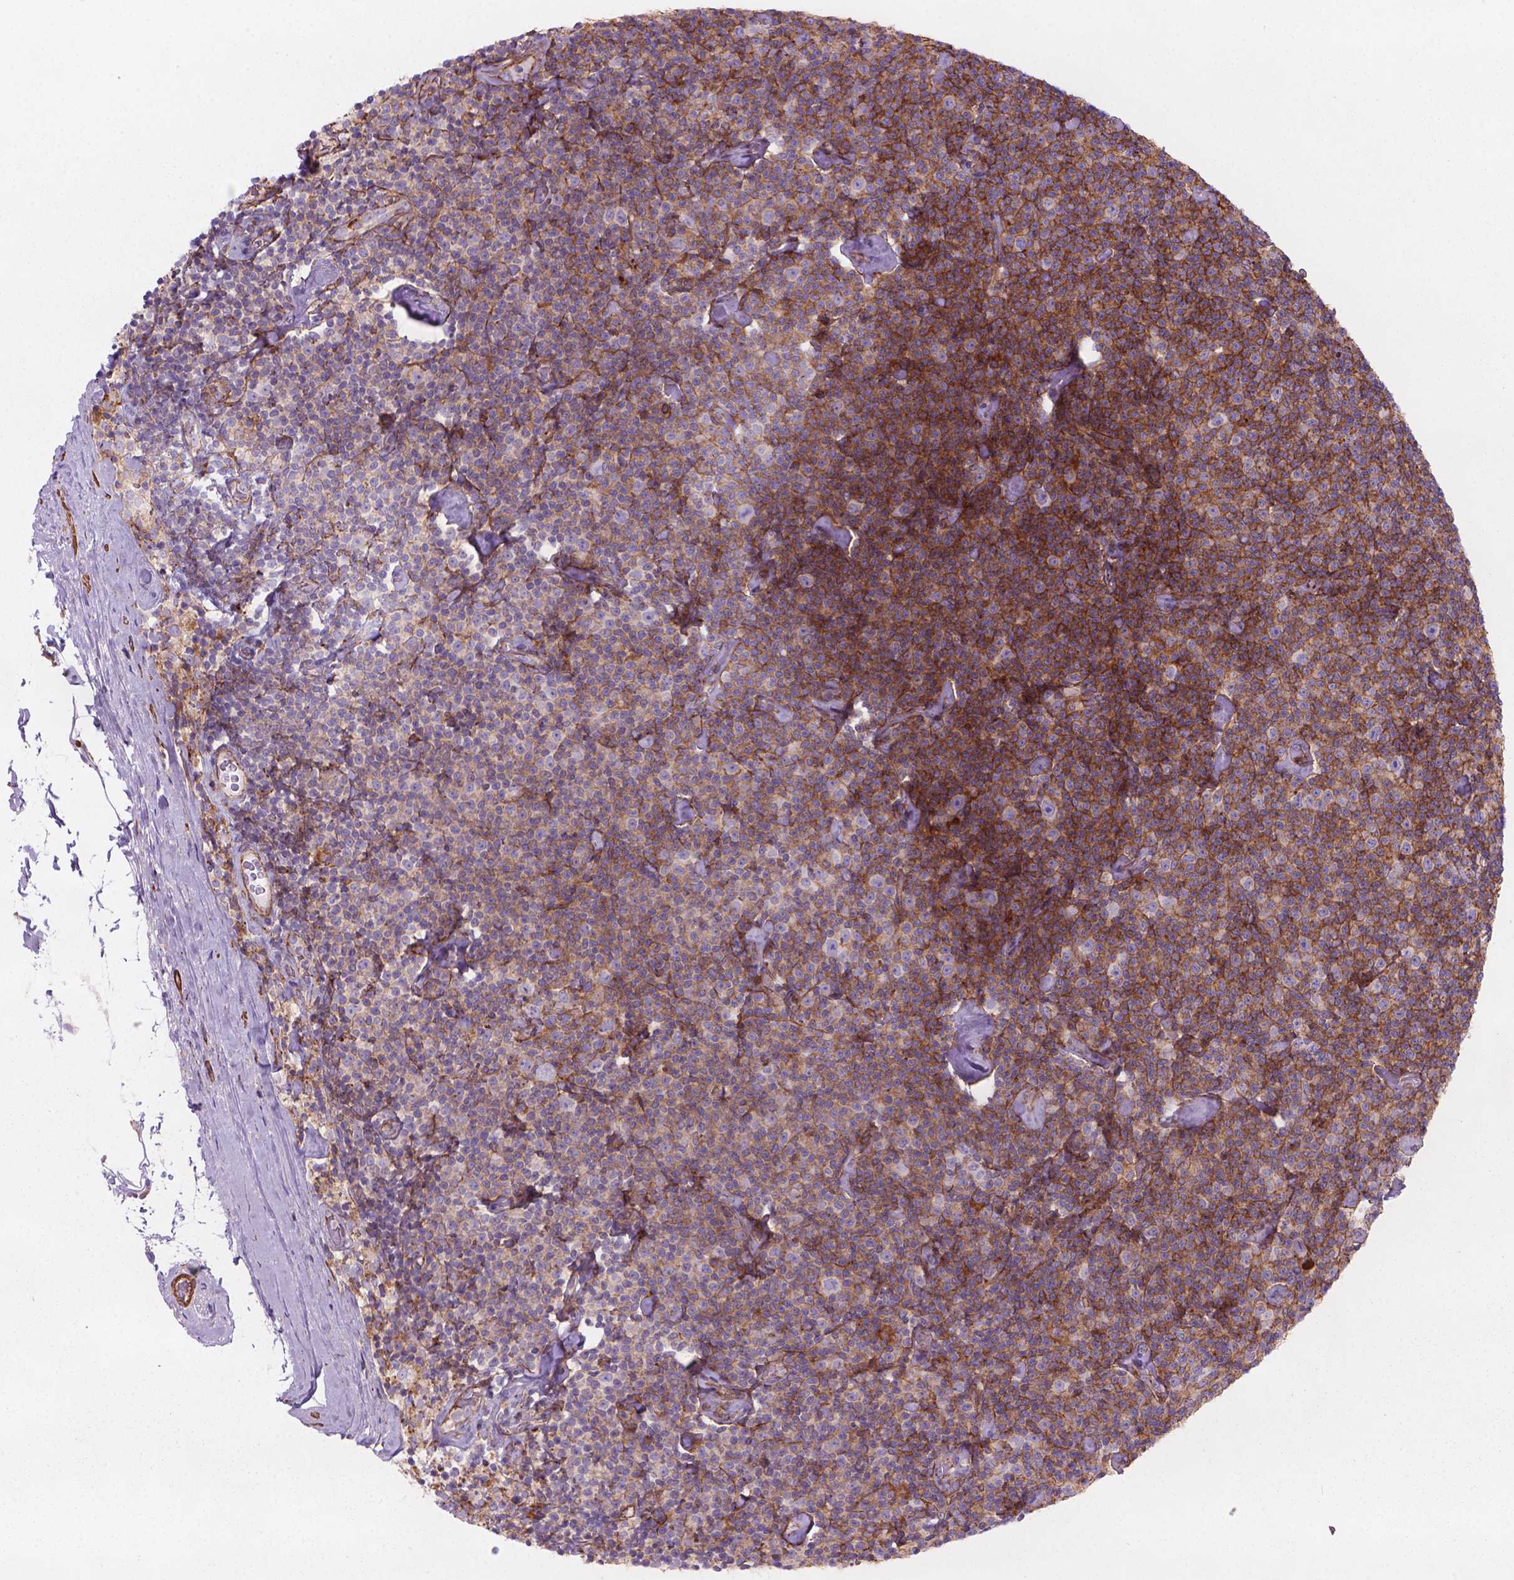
{"staining": {"intensity": "strong", "quantity": "25%-75%", "location": "cytoplasmic/membranous"}, "tissue": "lymphoma", "cell_type": "Tumor cells", "image_type": "cancer", "snomed": [{"axis": "morphology", "description": "Malignant lymphoma, non-Hodgkin's type, Low grade"}, {"axis": "topography", "description": "Lymph node"}], "caption": "Human low-grade malignant lymphoma, non-Hodgkin's type stained with a protein marker displays strong staining in tumor cells.", "gene": "PATJ", "patient": {"sex": "male", "age": 81}}